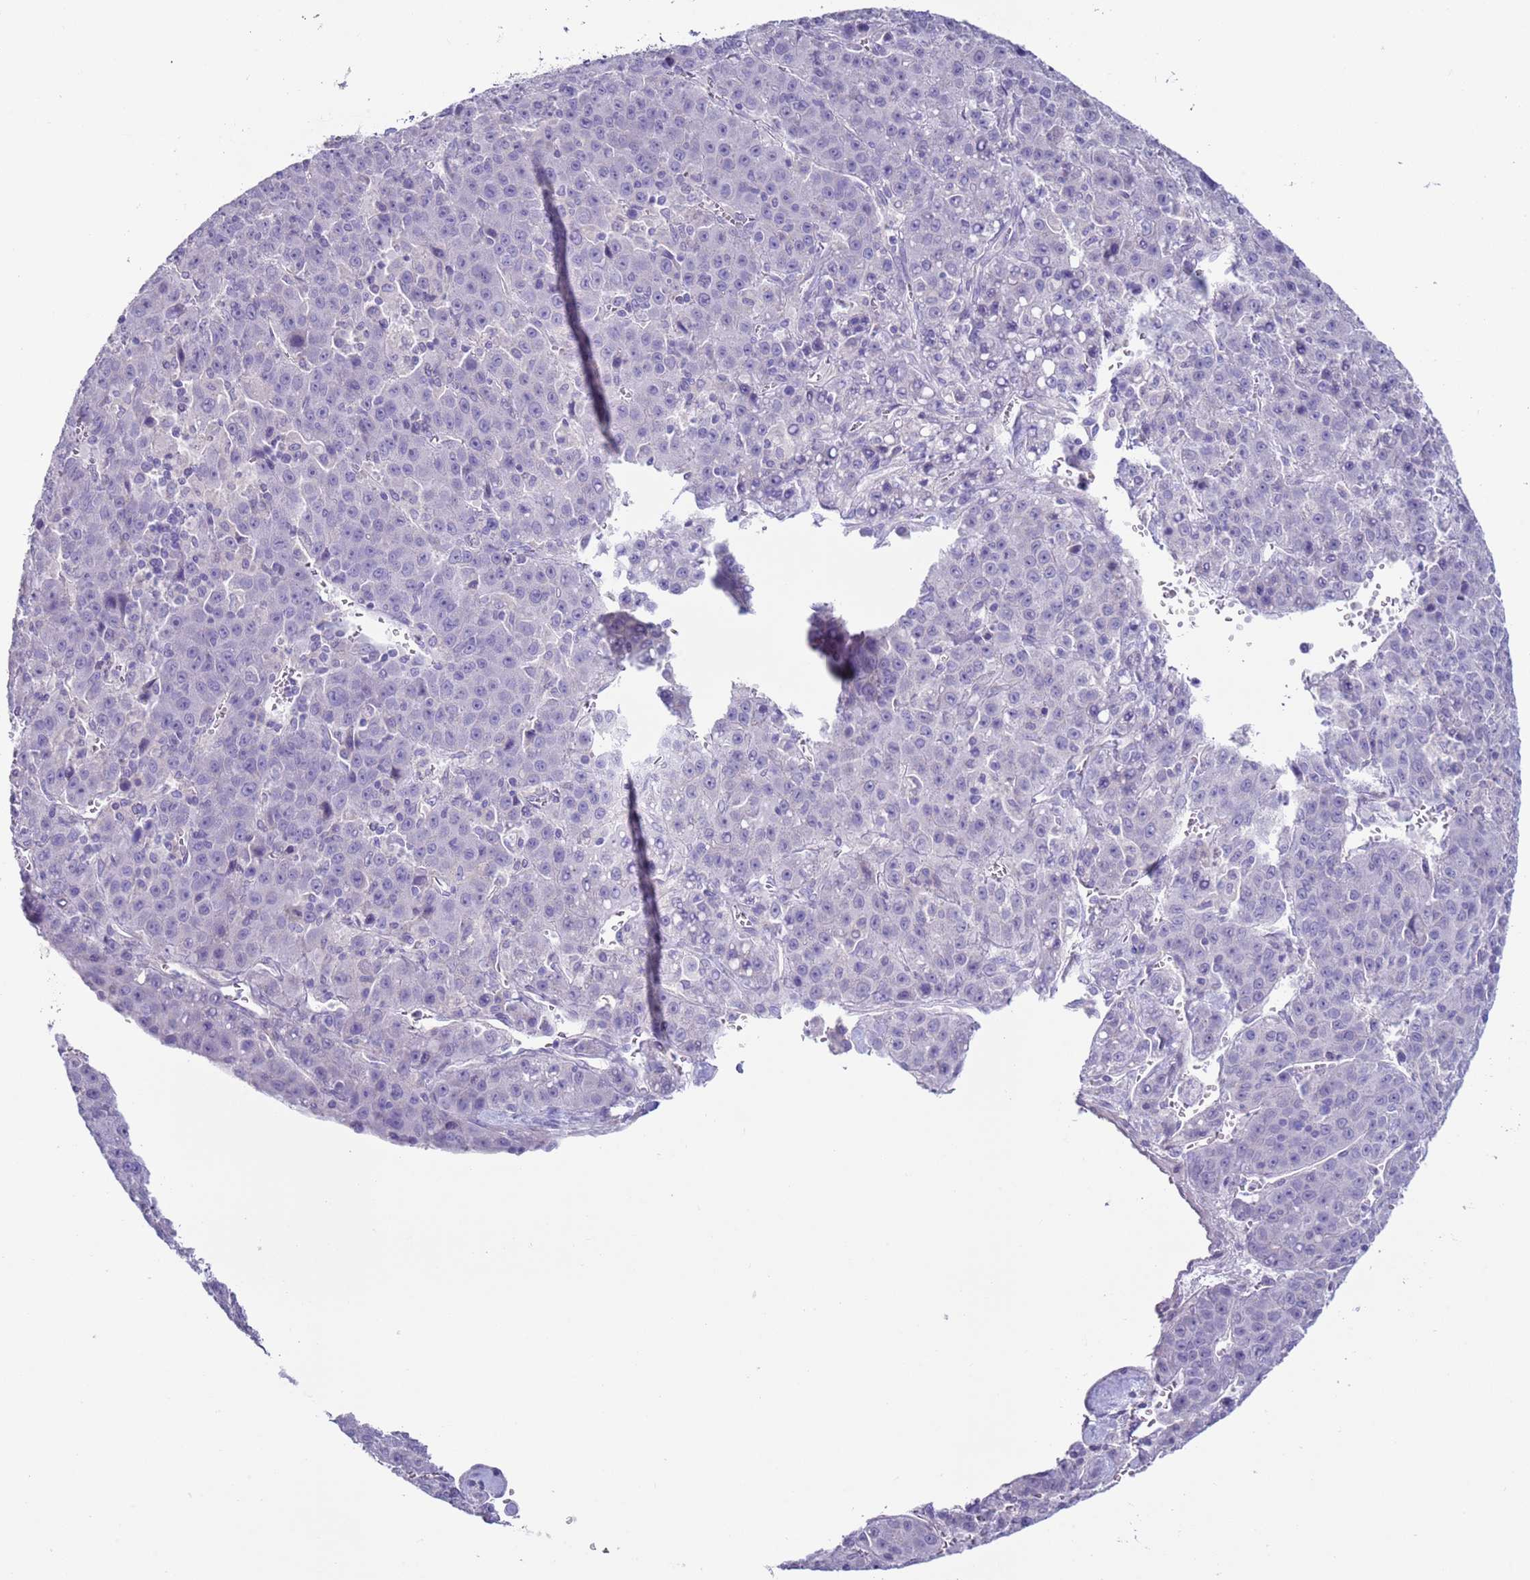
{"staining": {"intensity": "negative", "quantity": "none", "location": "none"}, "tissue": "liver cancer", "cell_type": "Tumor cells", "image_type": "cancer", "snomed": [{"axis": "morphology", "description": "Carcinoma, Hepatocellular, NOS"}, {"axis": "topography", "description": "Liver"}], "caption": "DAB immunohistochemical staining of human liver cancer exhibits no significant positivity in tumor cells. (DAB IHC visualized using brightfield microscopy, high magnification).", "gene": "NPAP1", "patient": {"sex": "female", "age": 53}}